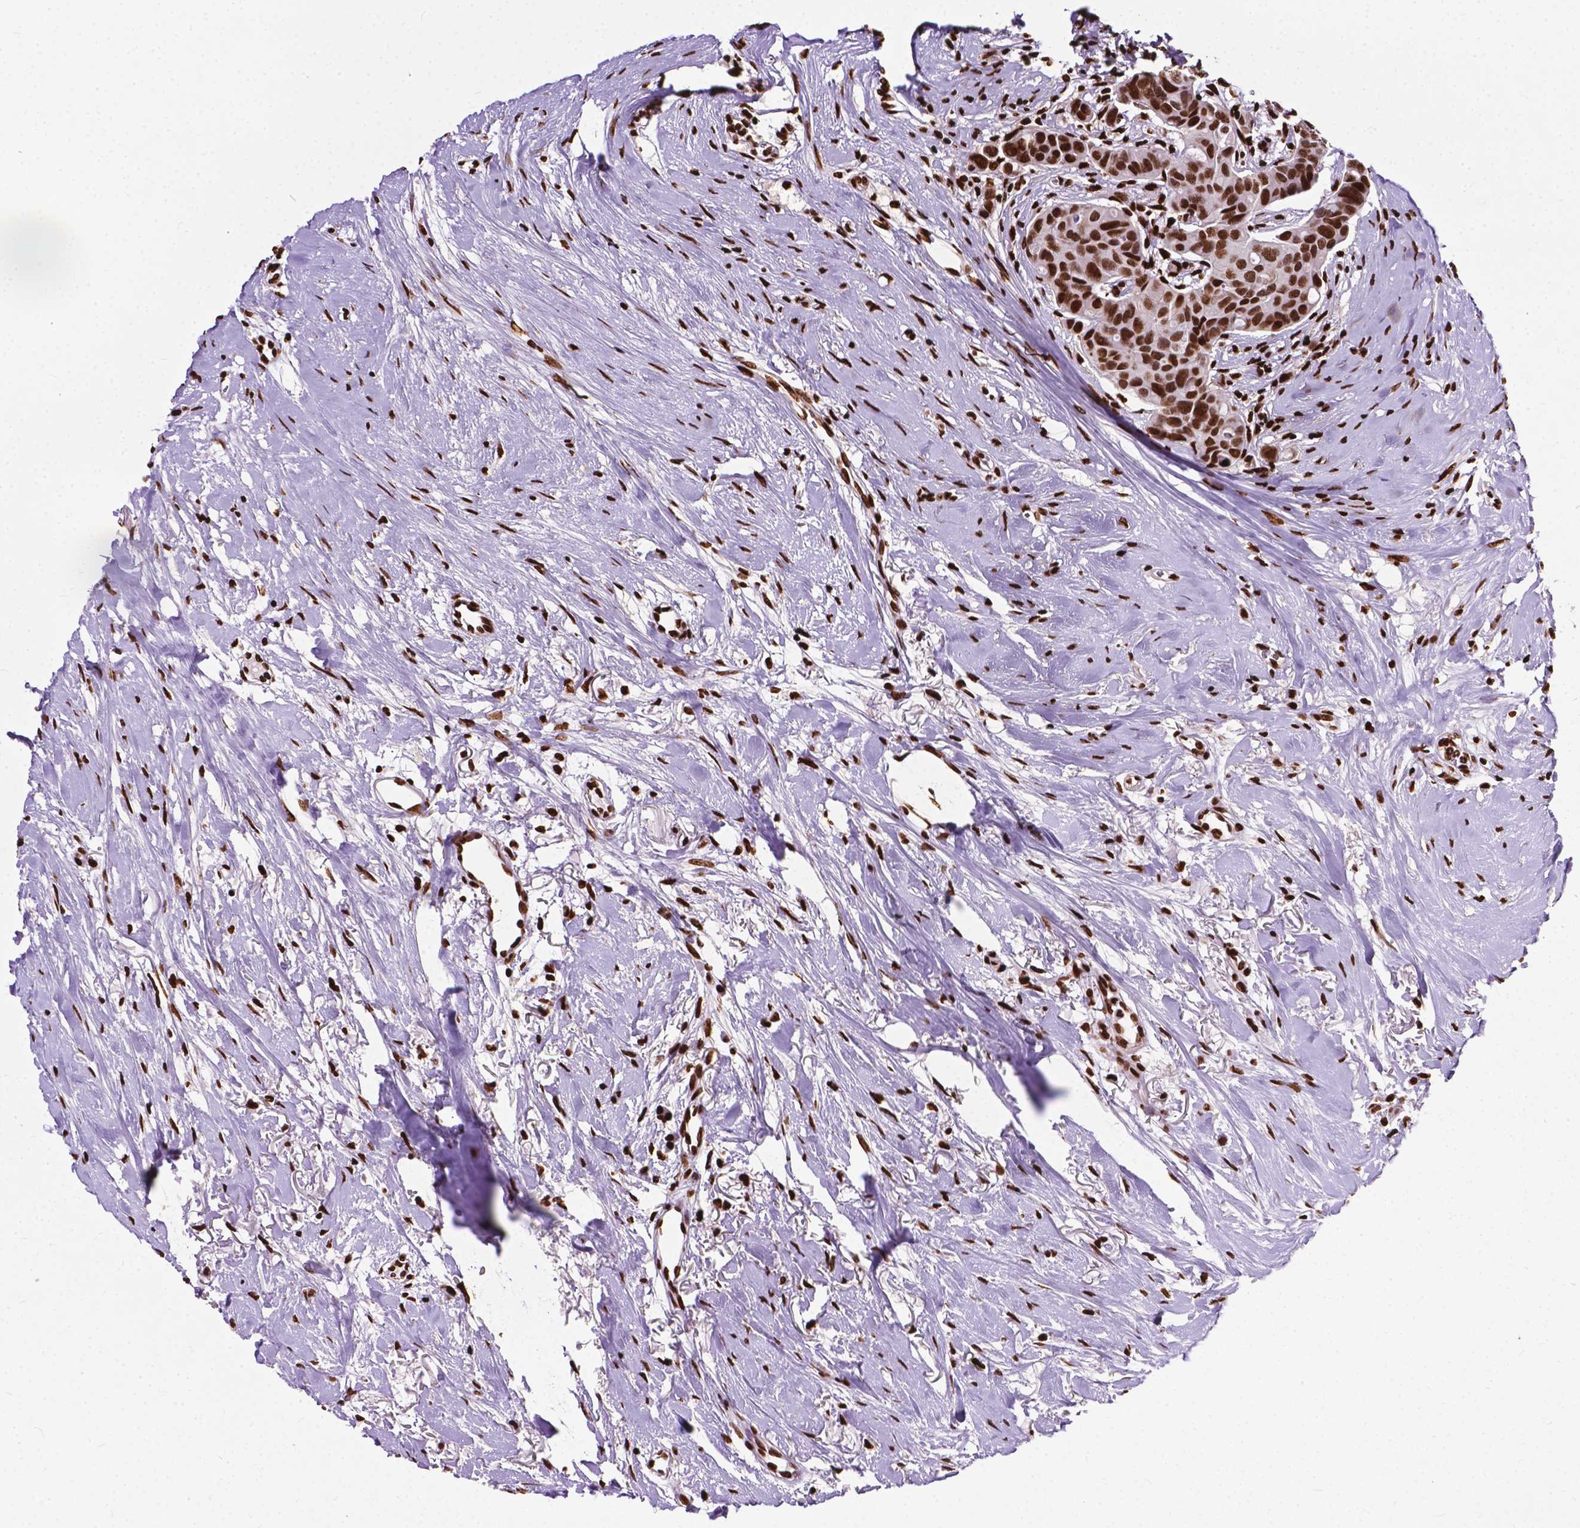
{"staining": {"intensity": "strong", "quantity": ">75%", "location": "nuclear"}, "tissue": "breast cancer", "cell_type": "Tumor cells", "image_type": "cancer", "snomed": [{"axis": "morphology", "description": "Duct carcinoma"}, {"axis": "topography", "description": "Breast"}], "caption": "DAB immunohistochemical staining of human breast cancer displays strong nuclear protein expression in approximately >75% of tumor cells. (DAB IHC with brightfield microscopy, high magnification).", "gene": "SMIM5", "patient": {"sex": "female", "age": 54}}